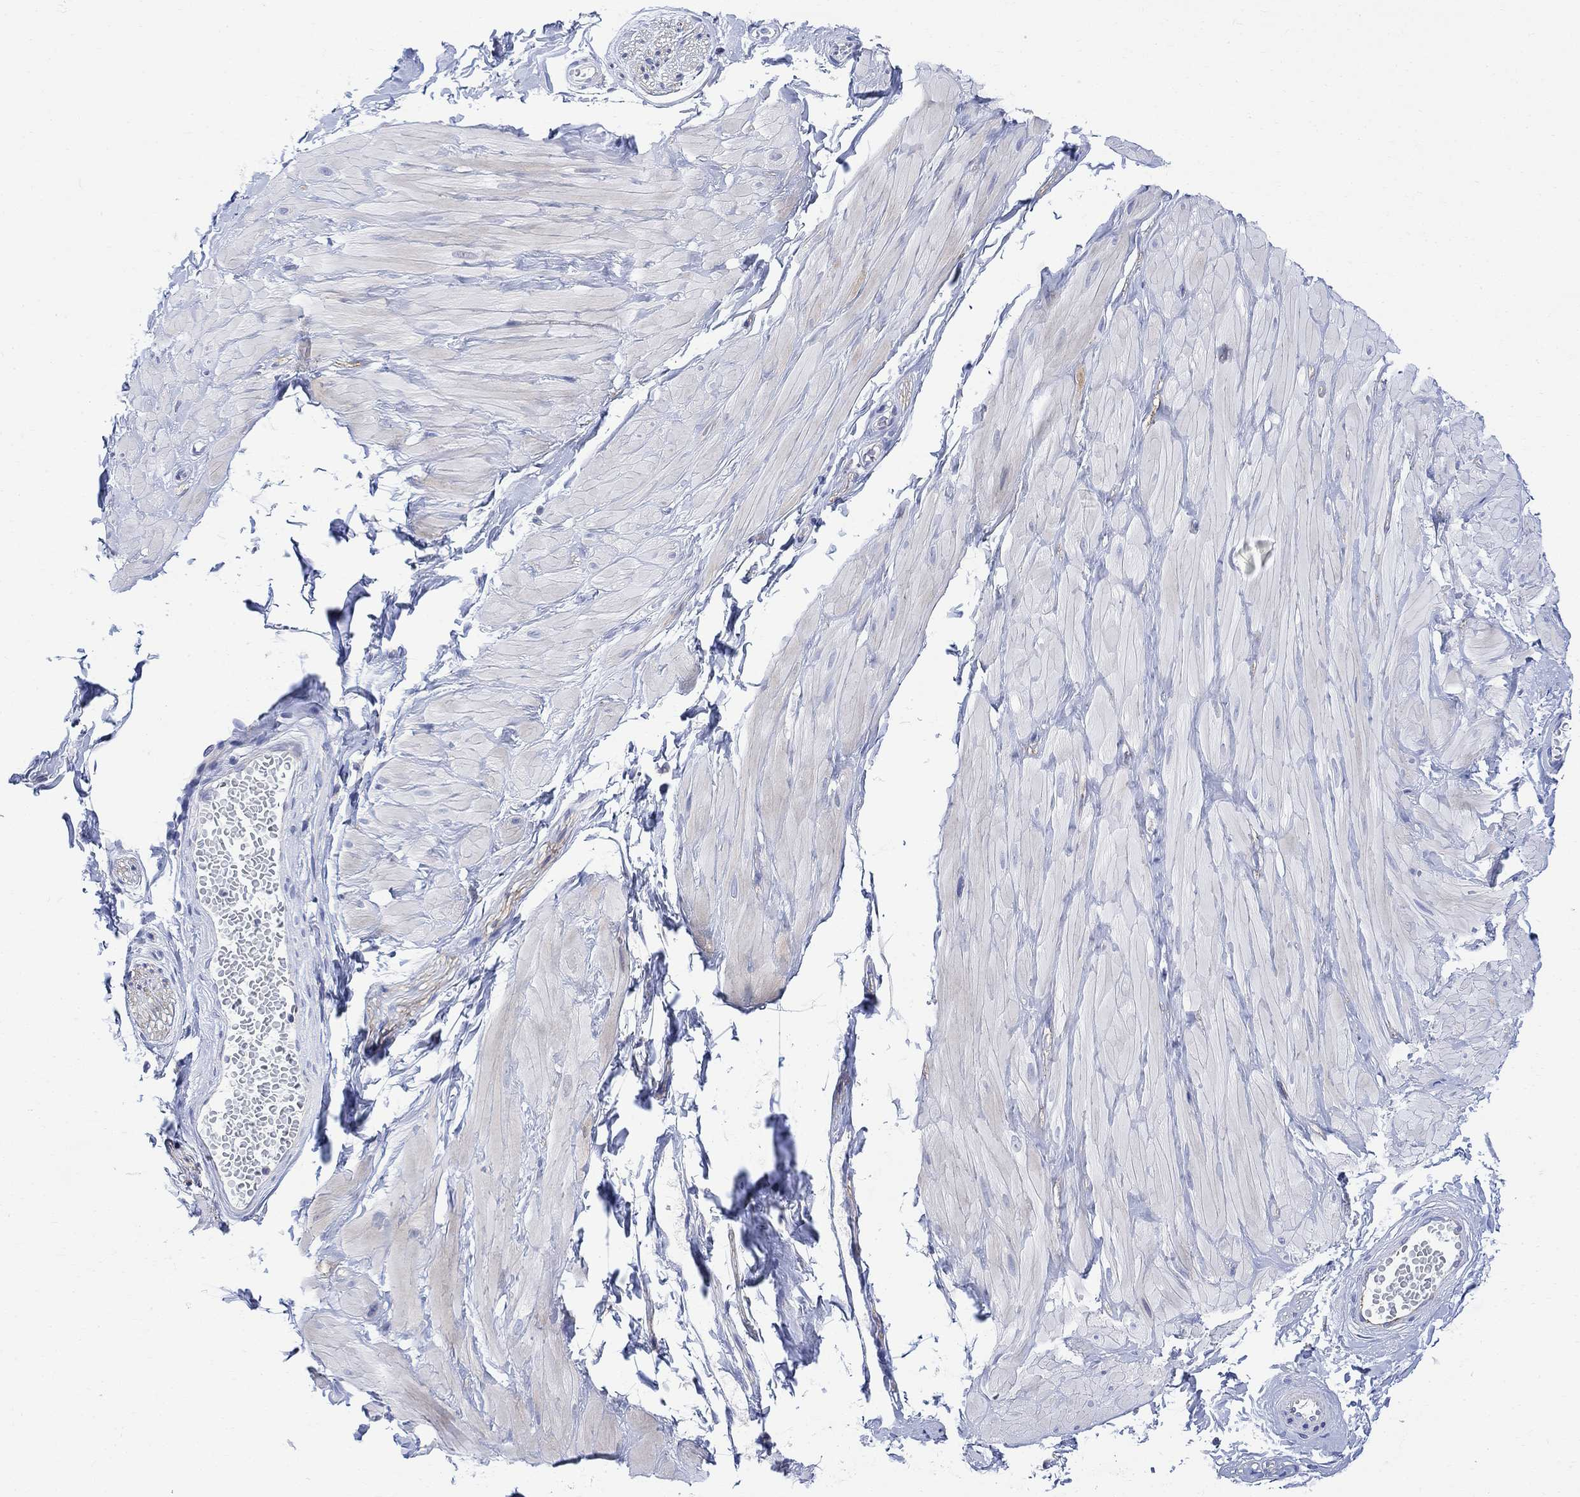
{"staining": {"intensity": "negative", "quantity": "none", "location": "none"}, "tissue": "soft tissue", "cell_type": "Fibroblasts", "image_type": "normal", "snomed": [{"axis": "morphology", "description": "Normal tissue, NOS"}, {"axis": "topography", "description": "Smooth muscle"}, {"axis": "topography", "description": "Peripheral nerve tissue"}], "caption": "A histopathology image of human soft tissue is negative for staining in fibroblasts.", "gene": "ARSK", "patient": {"sex": "male", "age": 22}}